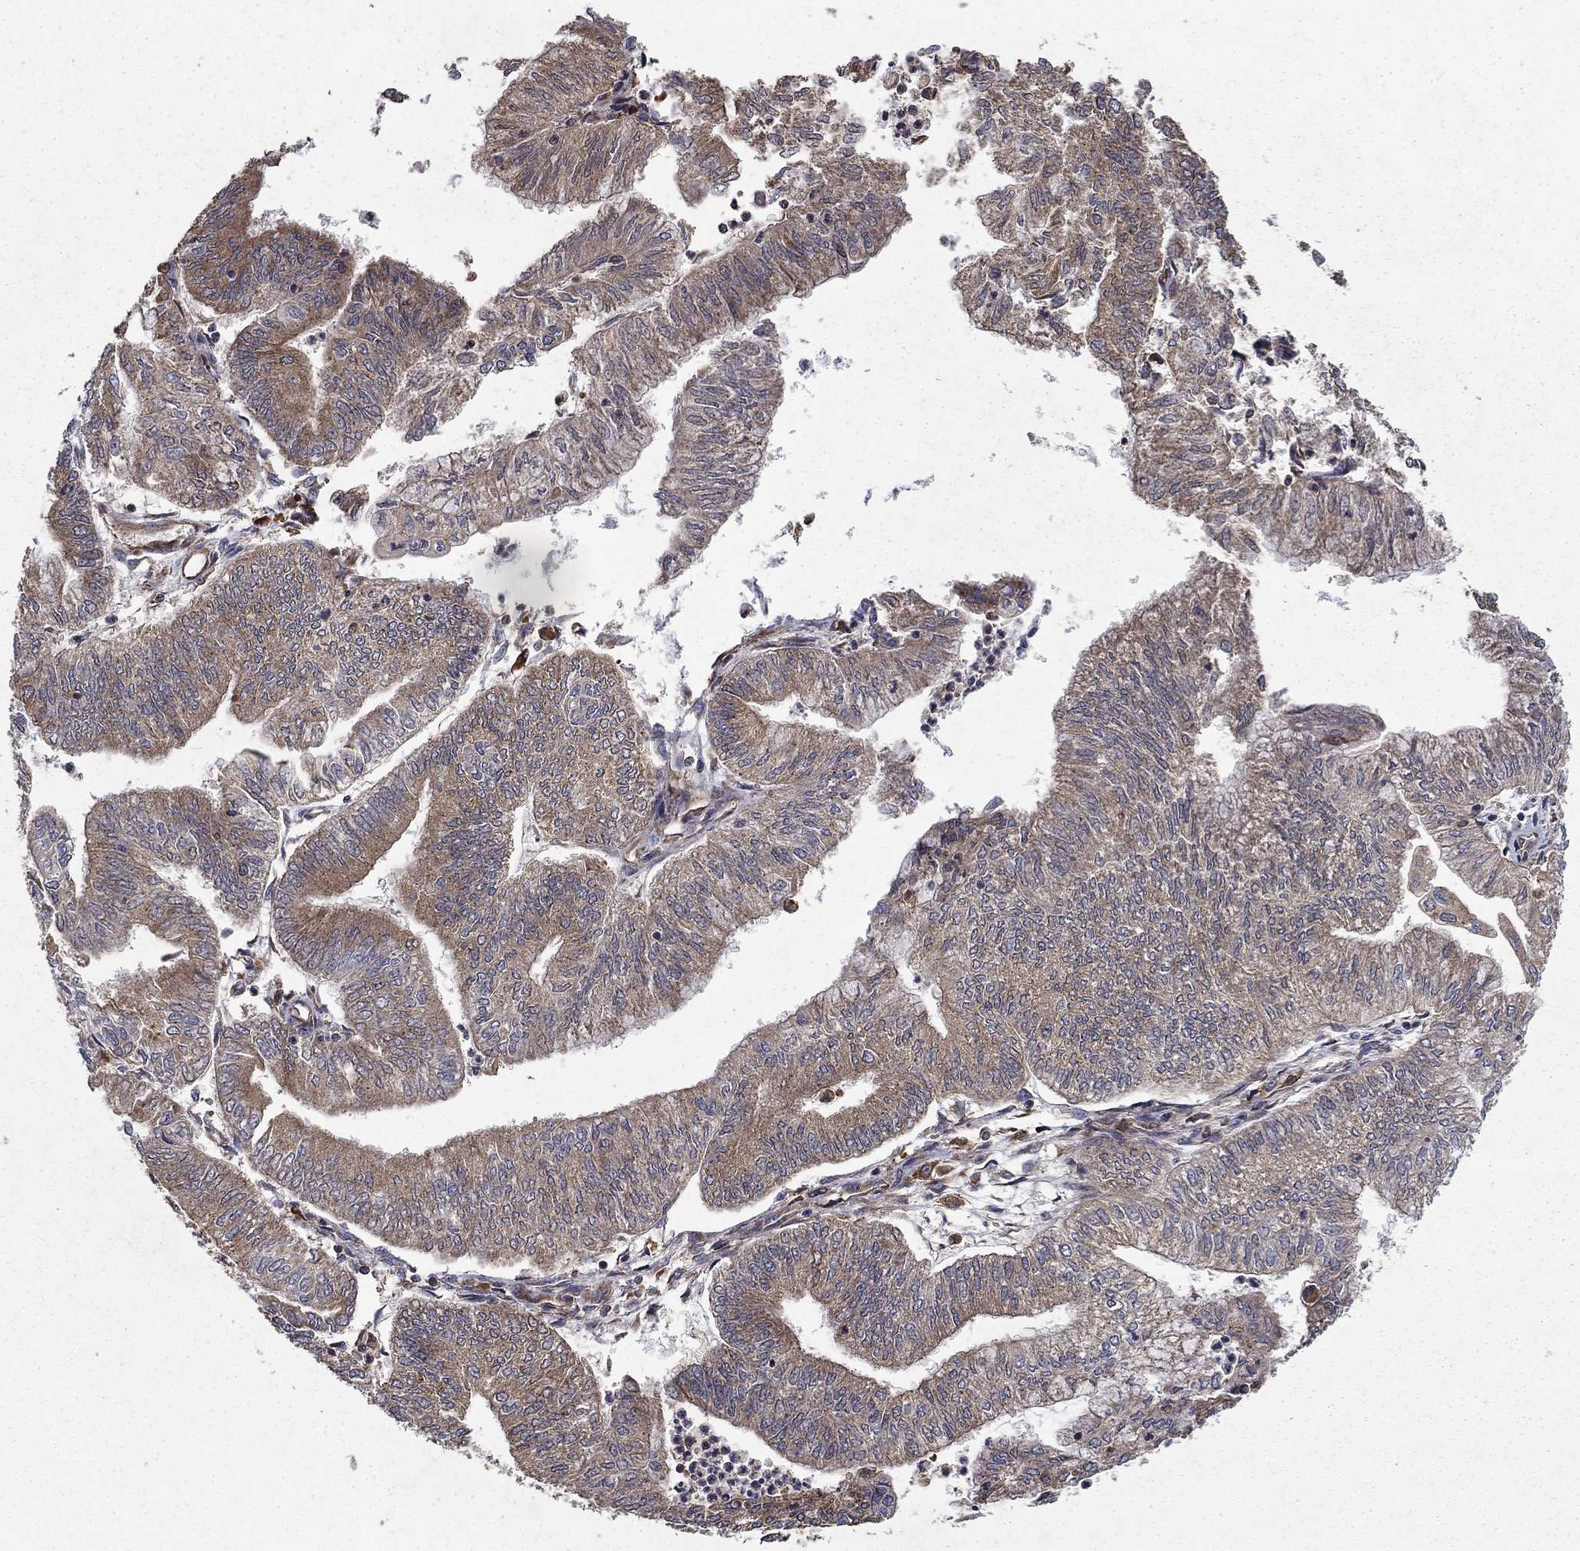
{"staining": {"intensity": "moderate", "quantity": "<25%", "location": "cytoplasmic/membranous"}, "tissue": "endometrial cancer", "cell_type": "Tumor cells", "image_type": "cancer", "snomed": [{"axis": "morphology", "description": "Adenocarcinoma, NOS"}, {"axis": "topography", "description": "Endometrium"}], "caption": "IHC micrograph of adenocarcinoma (endometrial) stained for a protein (brown), which displays low levels of moderate cytoplasmic/membranous positivity in about <25% of tumor cells.", "gene": "BABAM2", "patient": {"sex": "female", "age": 59}}